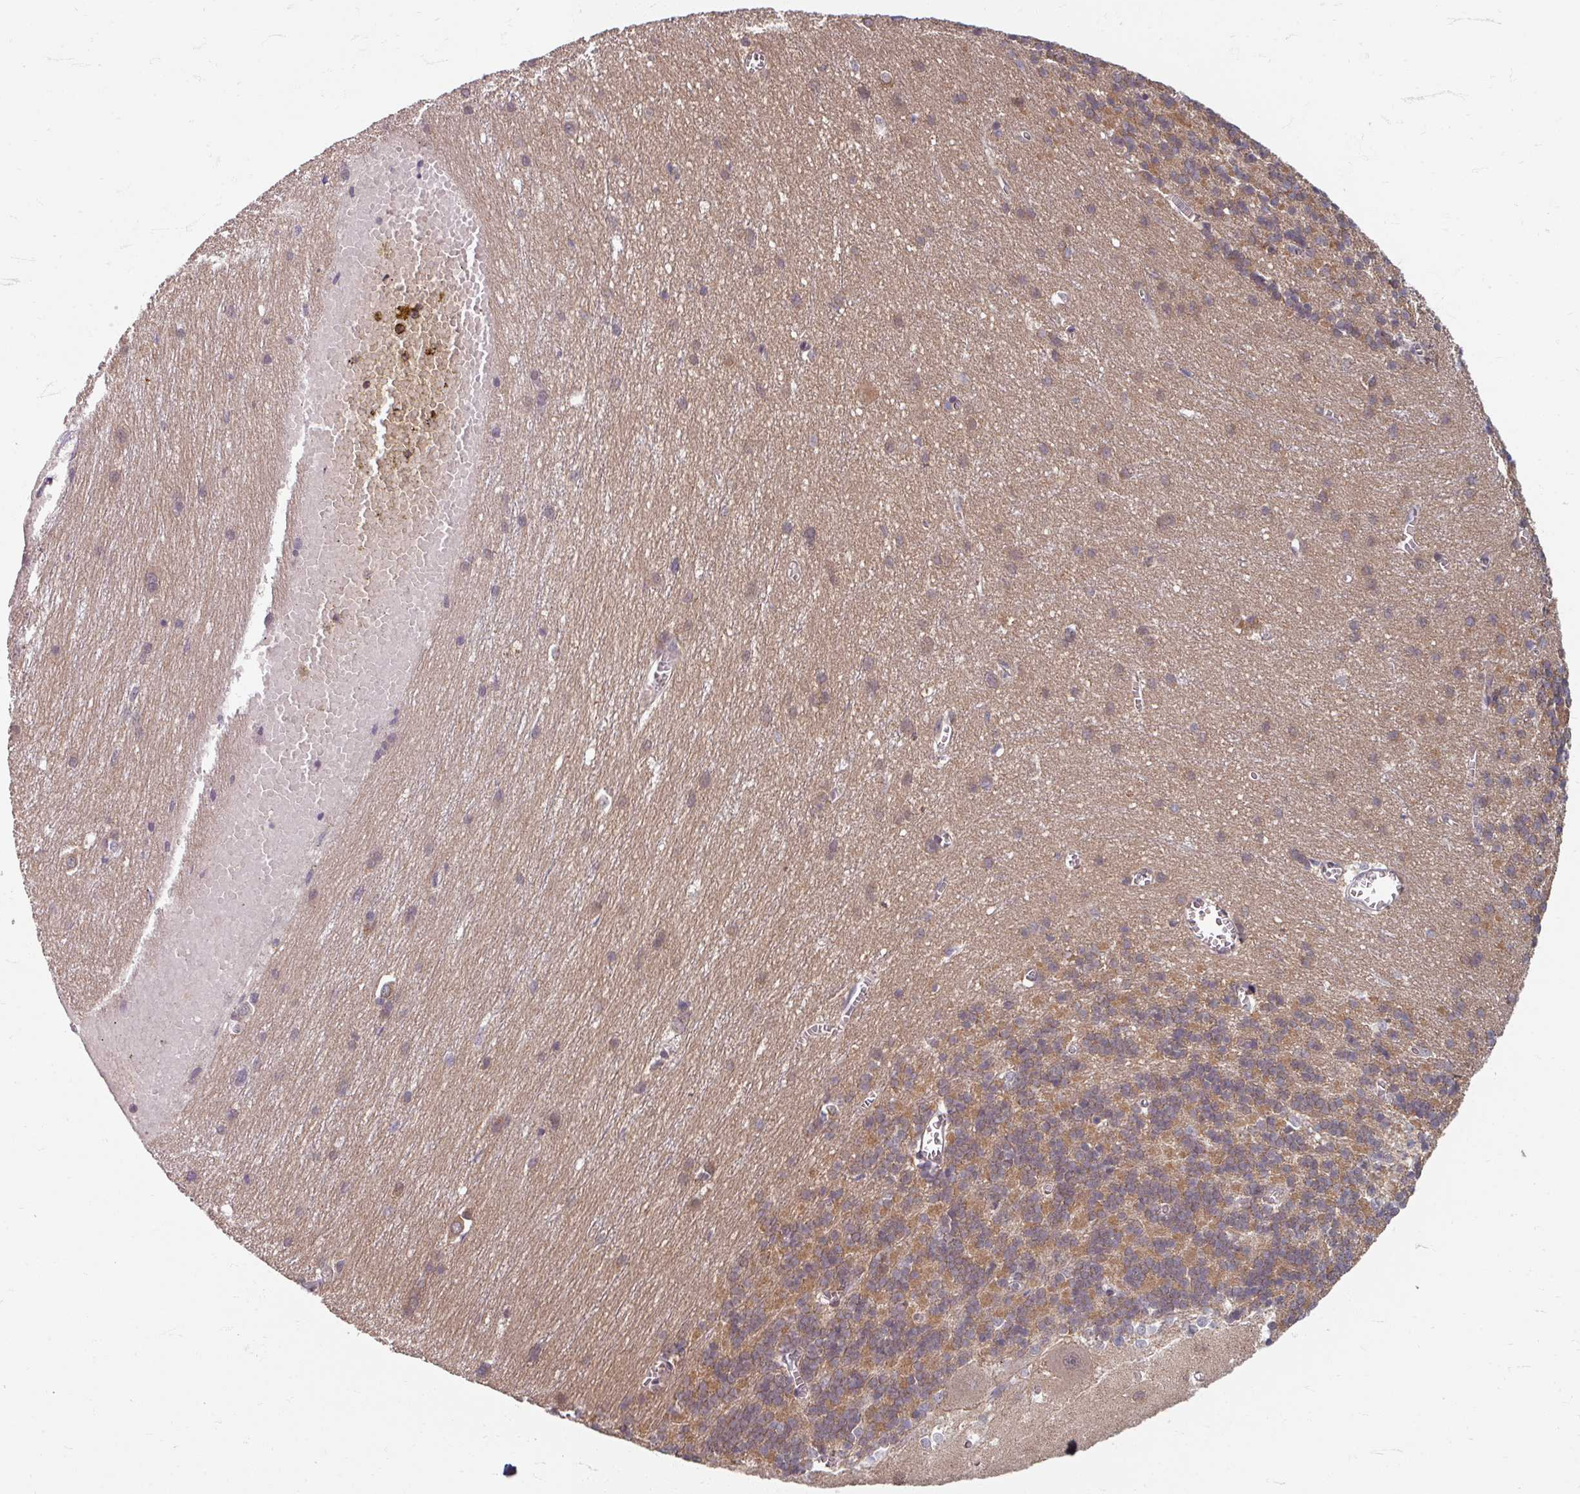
{"staining": {"intensity": "moderate", "quantity": "25%-75%", "location": "cytoplasmic/membranous"}, "tissue": "cerebellum", "cell_type": "Cells in granular layer", "image_type": "normal", "snomed": [{"axis": "morphology", "description": "Normal tissue, NOS"}, {"axis": "topography", "description": "Cerebellum"}], "caption": "Protein positivity by immunohistochemistry exhibits moderate cytoplasmic/membranous positivity in about 25%-75% of cells in granular layer in unremarkable cerebellum.", "gene": "STAM", "patient": {"sex": "male", "age": 37}}